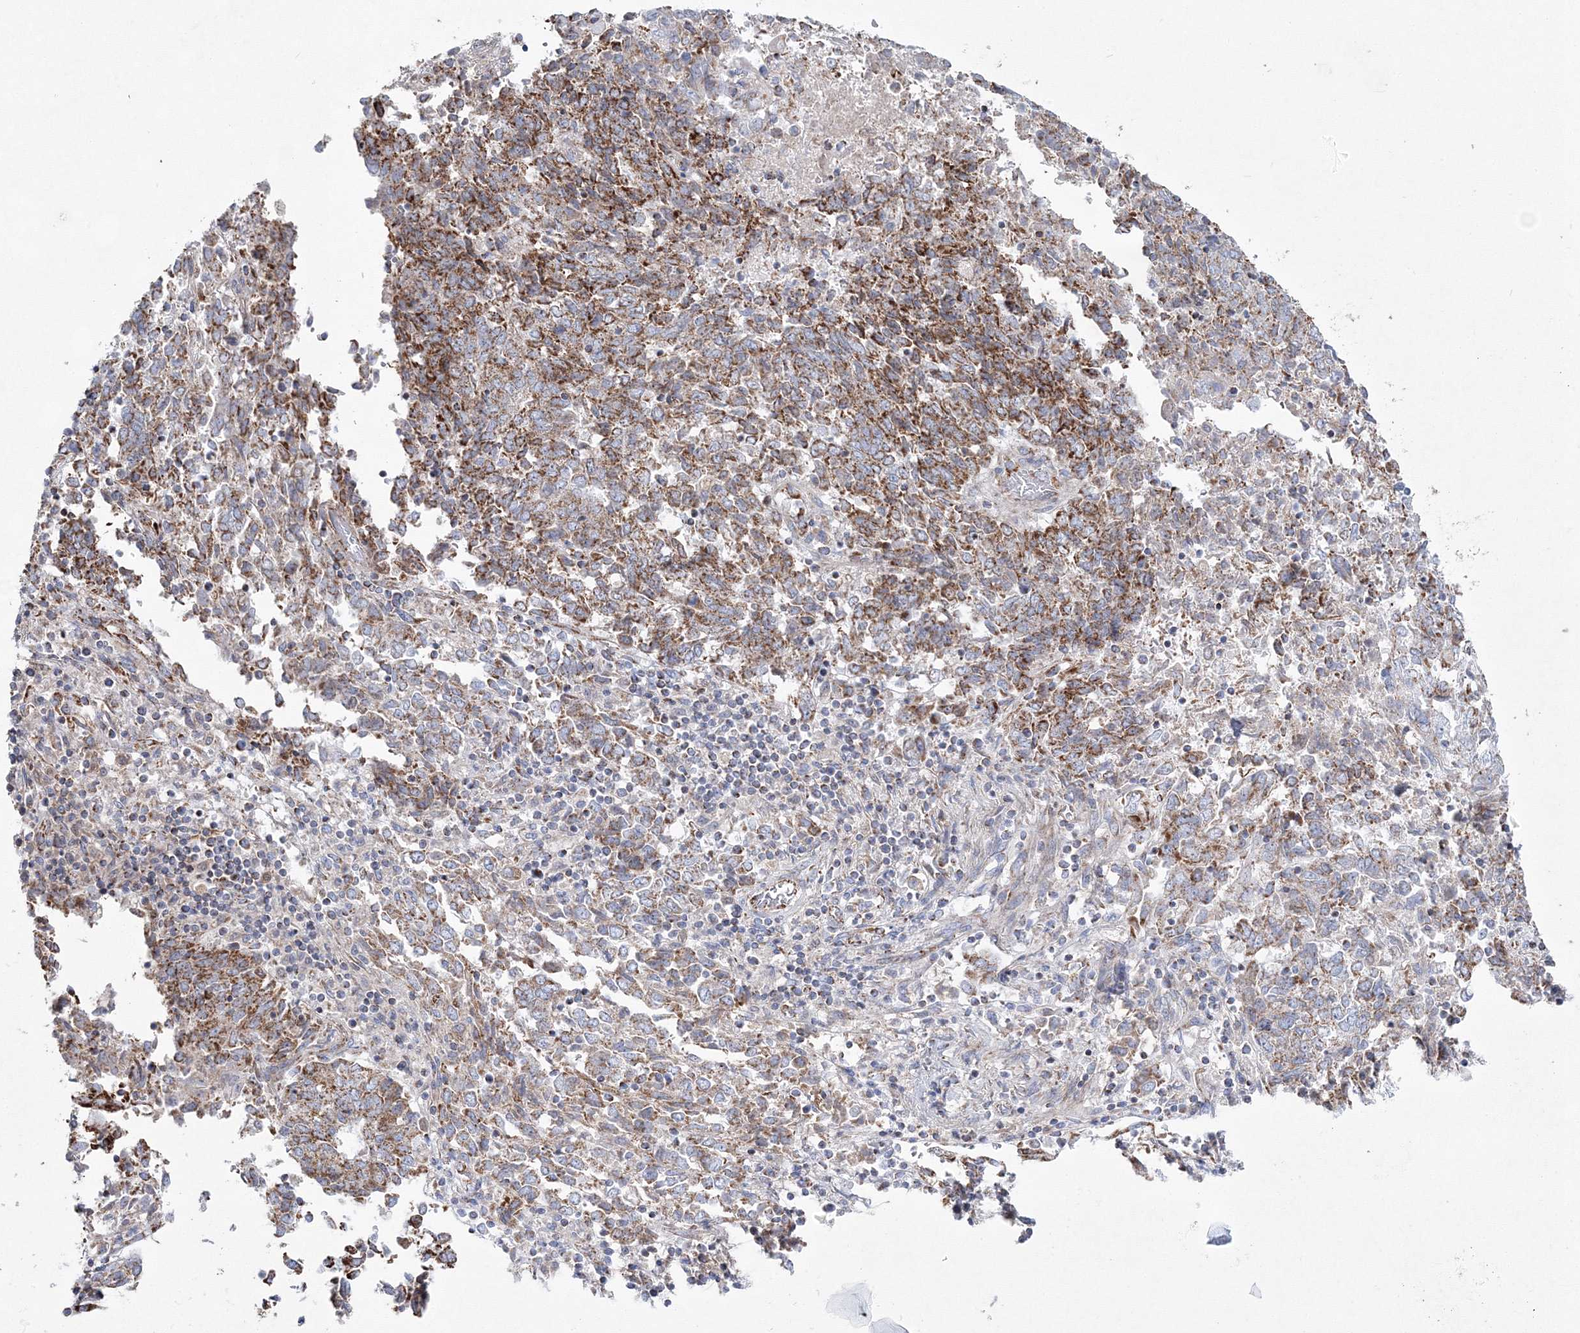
{"staining": {"intensity": "strong", "quantity": ">75%", "location": "cytoplasmic/membranous"}, "tissue": "endometrial cancer", "cell_type": "Tumor cells", "image_type": "cancer", "snomed": [{"axis": "morphology", "description": "Adenocarcinoma, NOS"}, {"axis": "topography", "description": "Endometrium"}], "caption": "Endometrial cancer (adenocarcinoma) stained with a protein marker shows strong staining in tumor cells.", "gene": "HIBCH", "patient": {"sex": "female", "age": 80}}